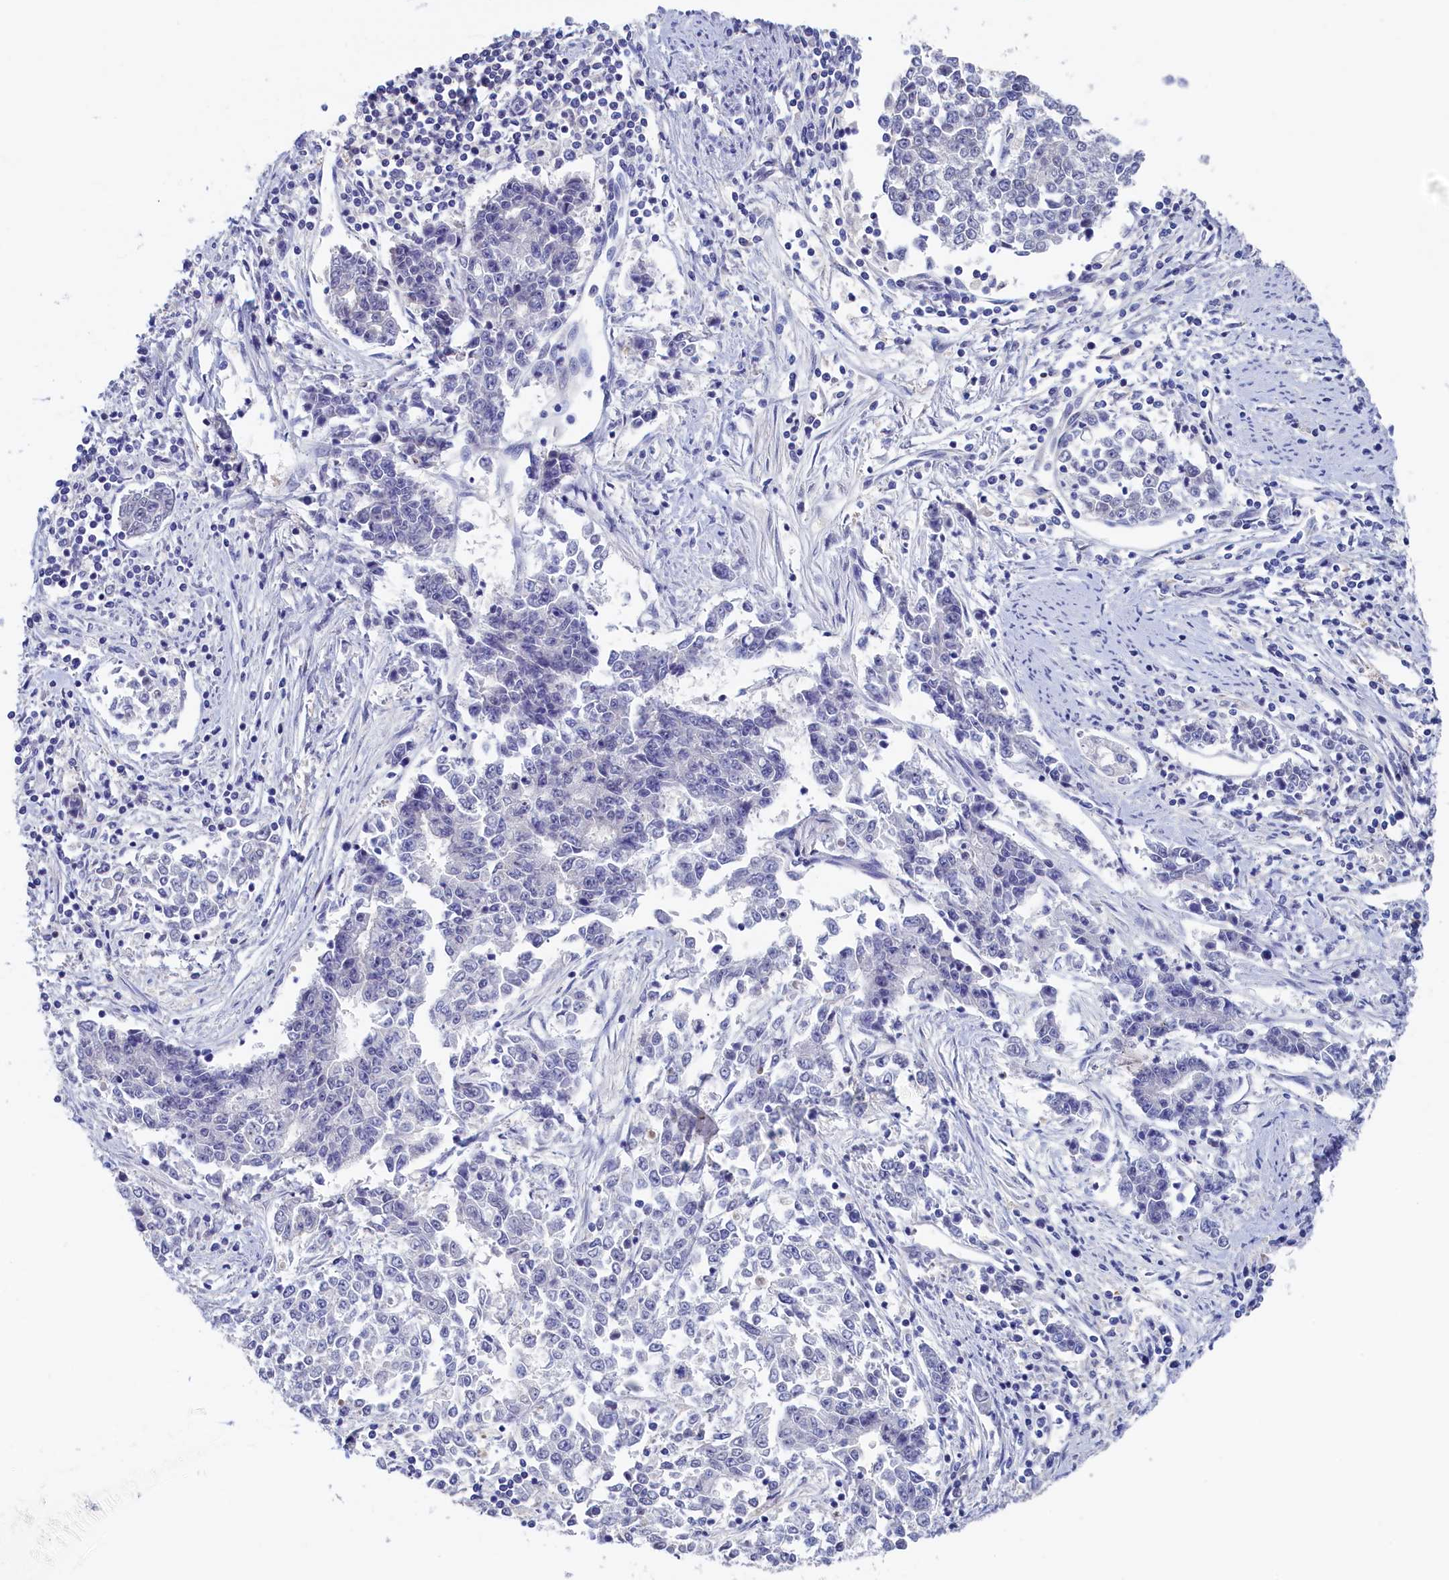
{"staining": {"intensity": "negative", "quantity": "none", "location": "none"}, "tissue": "endometrial cancer", "cell_type": "Tumor cells", "image_type": "cancer", "snomed": [{"axis": "morphology", "description": "Adenocarcinoma, NOS"}, {"axis": "topography", "description": "Endometrium"}], "caption": "The IHC image has no significant staining in tumor cells of endometrial adenocarcinoma tissue.", "gene": "MOSPD3", "patient": {"sex": "female", "age": 50}}